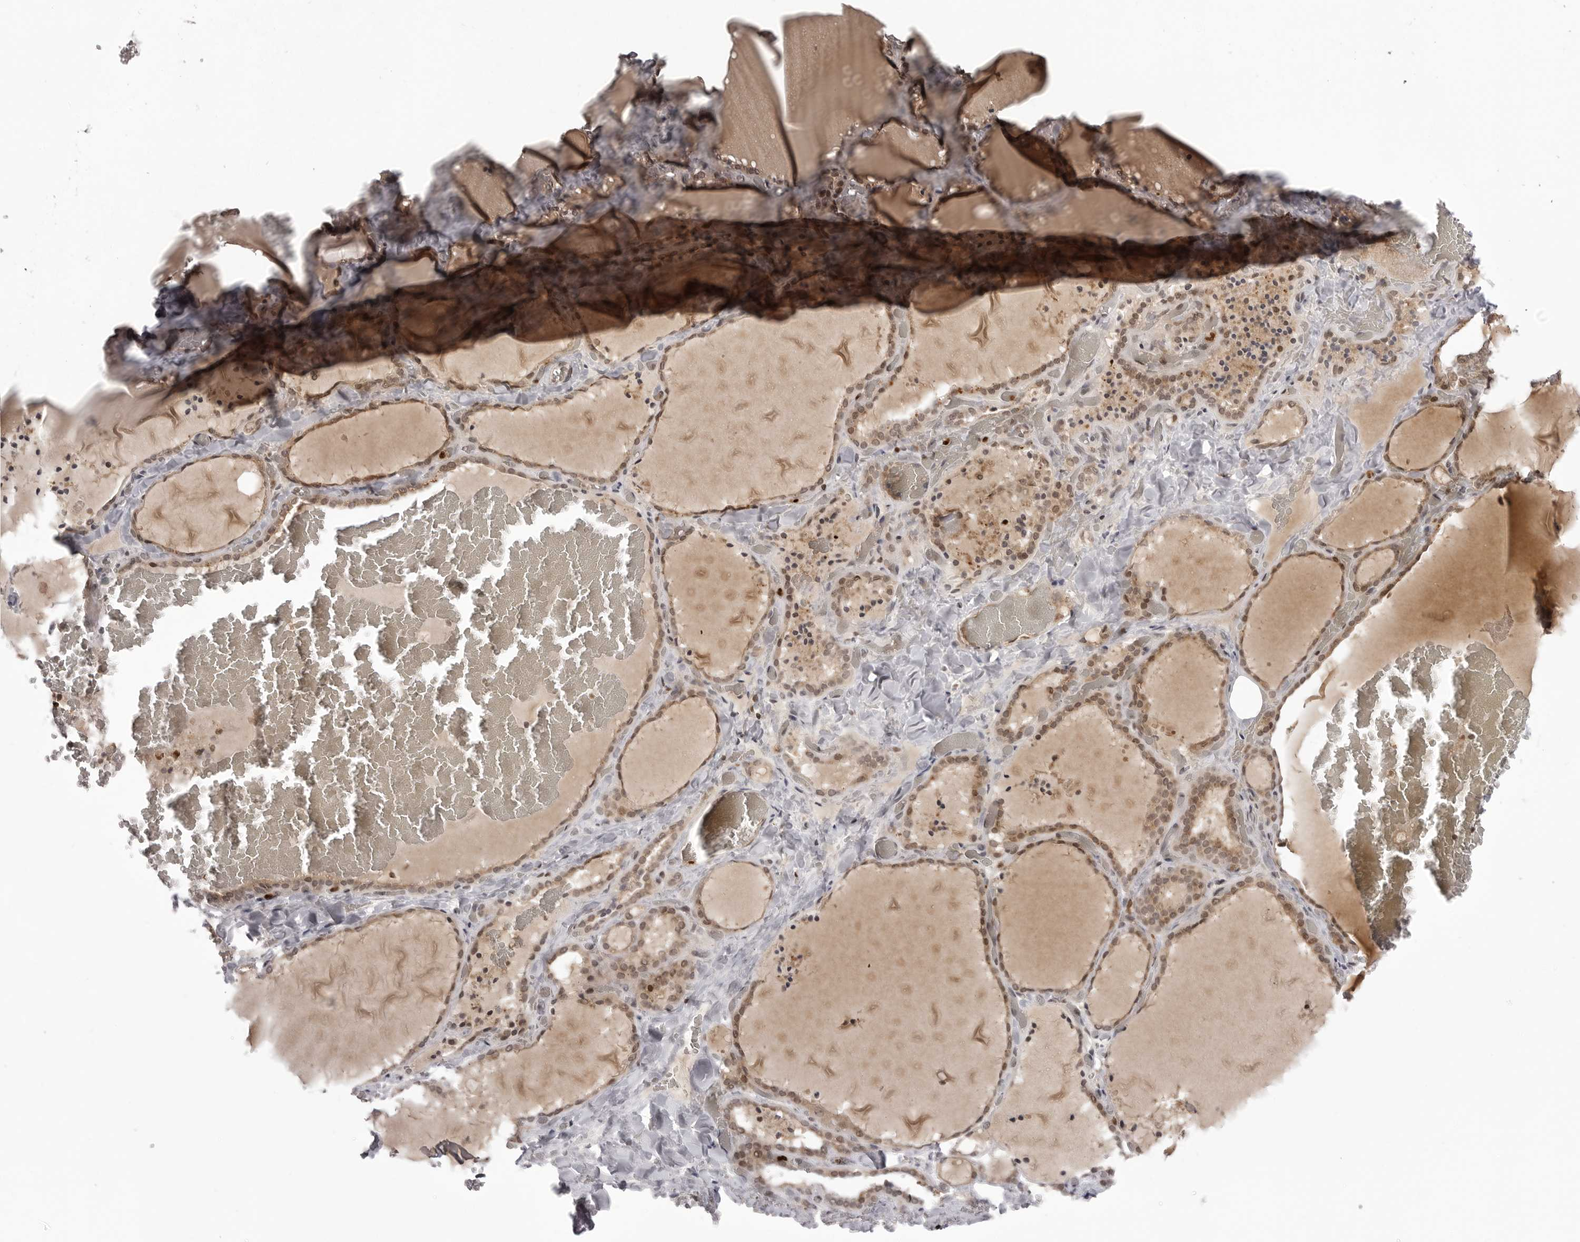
{"staining": {"intensity": "moderate", "quantity": ">75%", "location": "cytoplasmic/membranous,nuclear"}, "tissue": "thyroid gland", "cell_type": "Glandular cells", "image_type": "normal", "snomed": [{"axis": "morphology", "description": "Normal tissue, NOS"}, {"axis": "topography", "description": "Thyroid gland"}], "caption": "Thyroid gland stained with a brown dye shows moderate cytoplasmic/membranous,nuclear positive positivity in about >75% of glandular cells.", "gene": "PTK2B", "patient": {"sex": "female", "age": 22}}